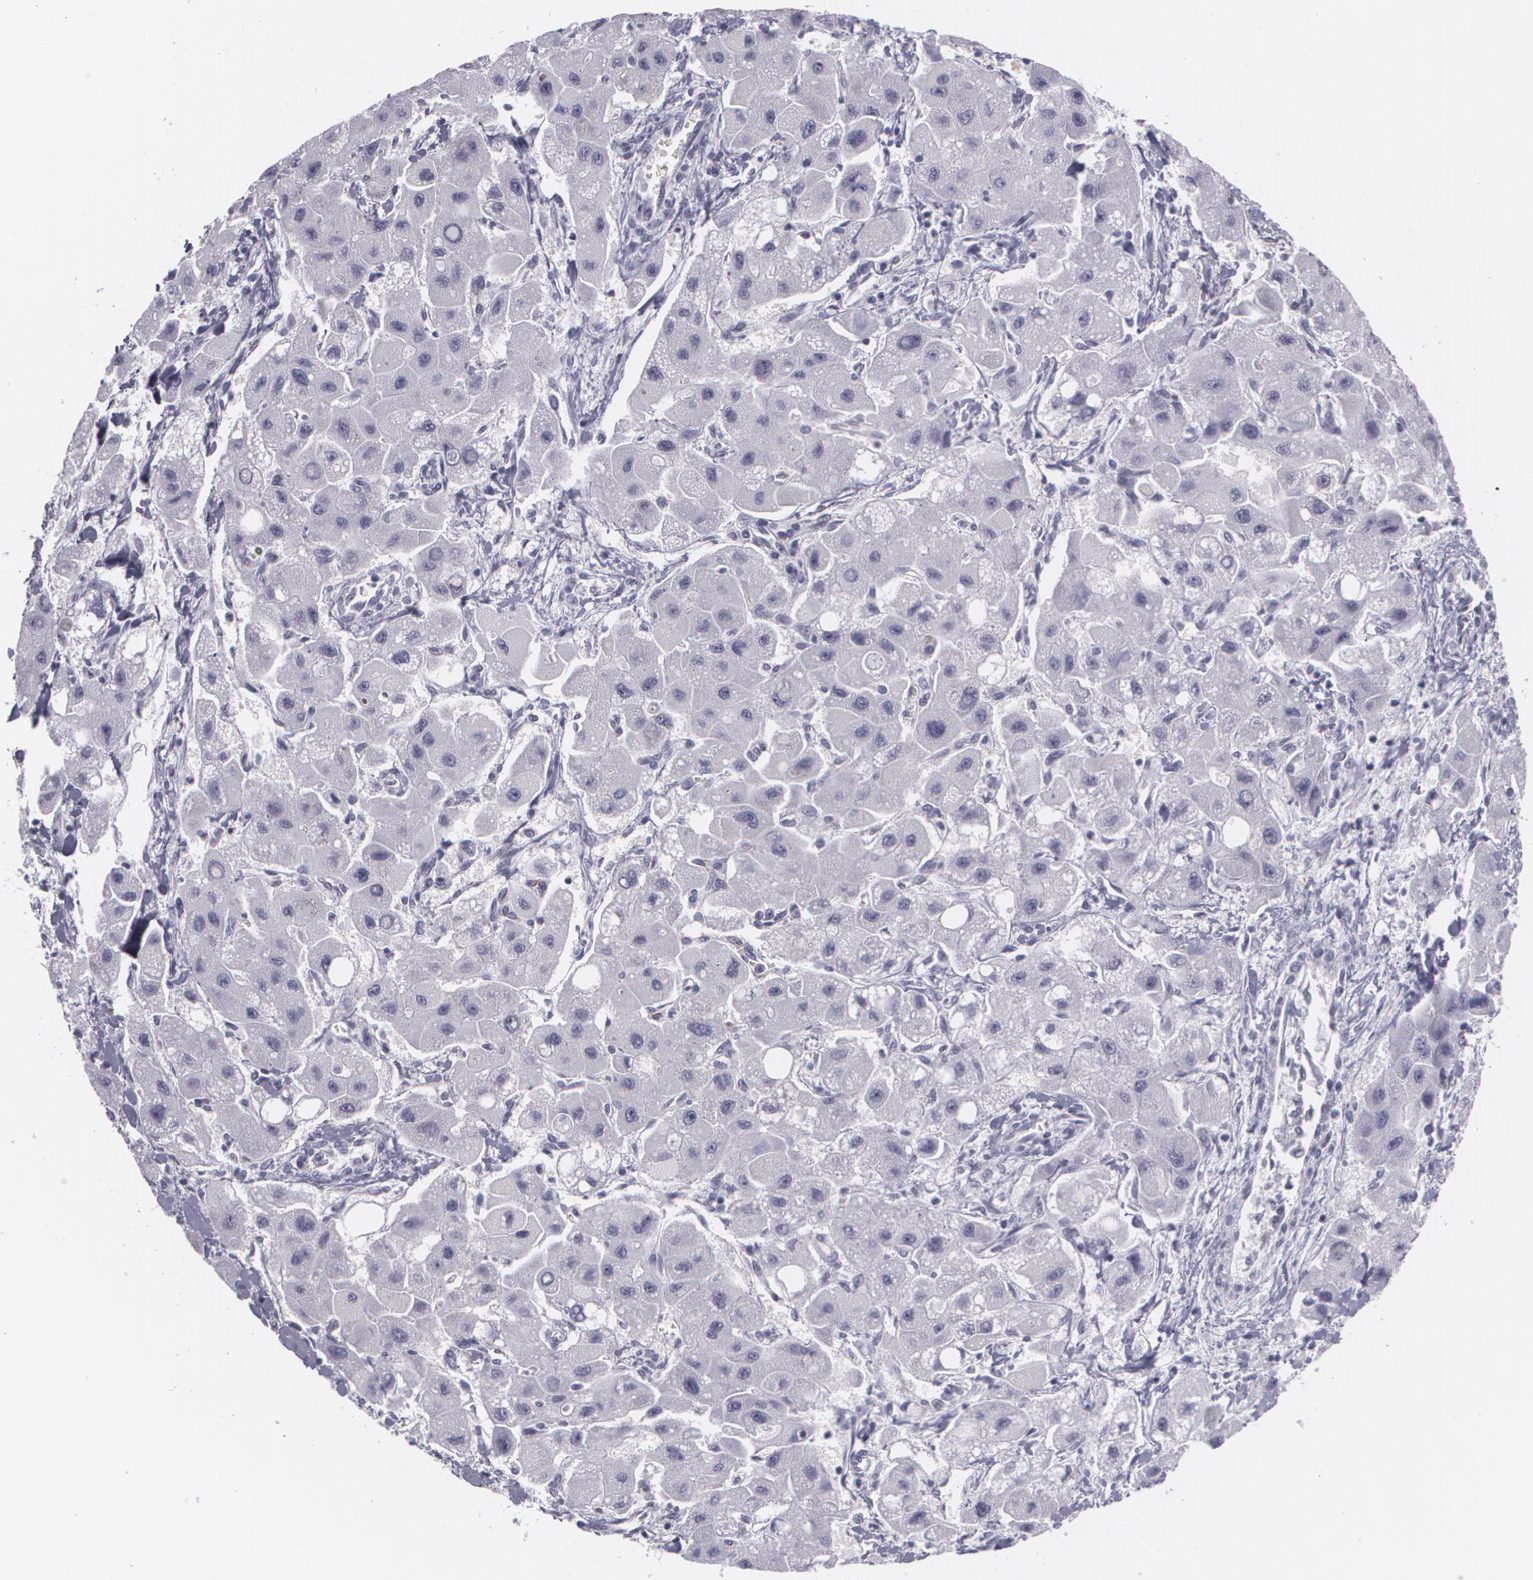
{"staining": {"intensity": "negative", "quantity": "none", "location": "none"}, "tissue": "liver cancer", "cell_type": "Tumor cells", "image_type": "cancer", "snomed": [{"axis": "morphology", "description": "Carcinoma, Hepatocellular, NOS"}, {"axis": "topography", "description": "Liver"}], "caption": "An IHC micrograph of liver hepatocellular carcinoma is shown. There is no staining in tumor cells of liver hepatocellular carcinoma.", "gene": "MAP2", "patient": {"sex": "male", "age": 24}}